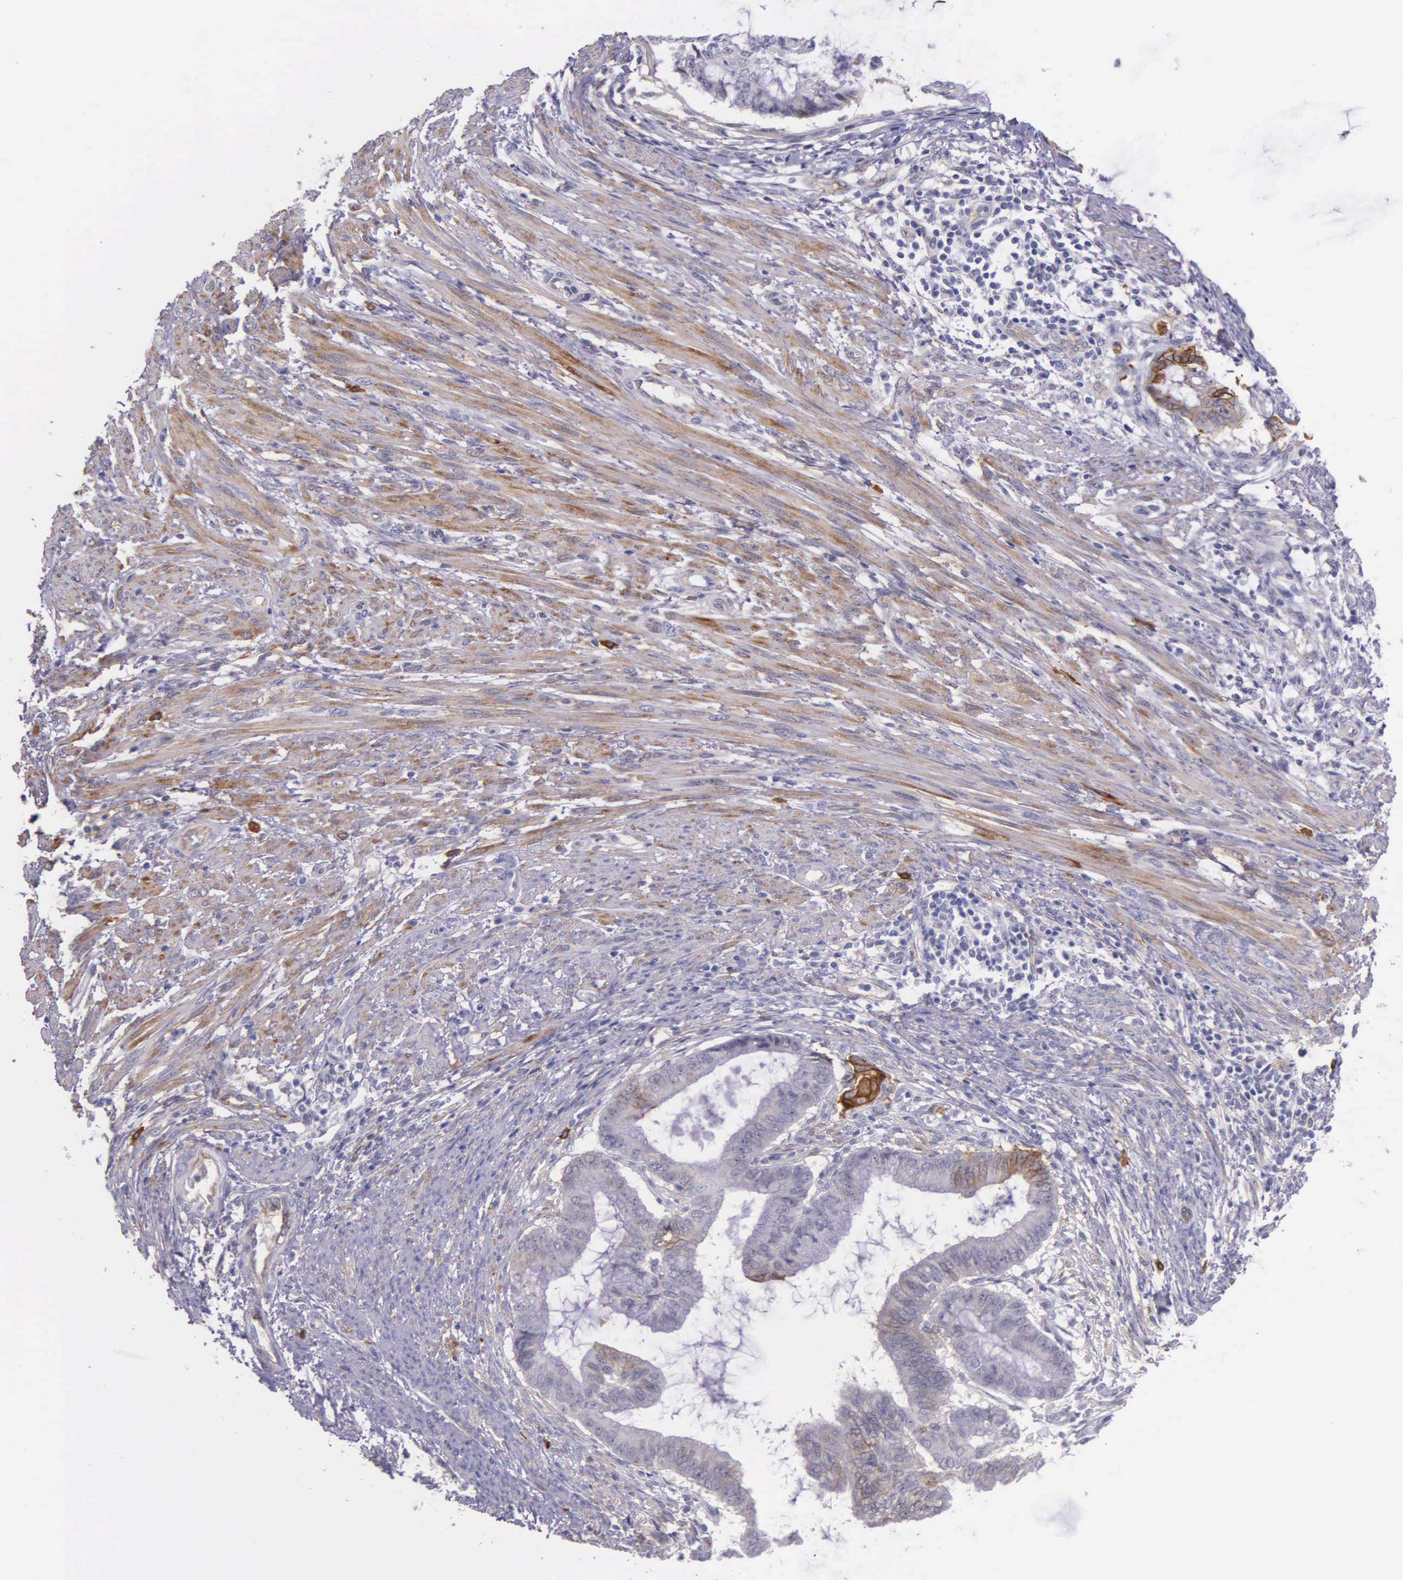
{"staining": {"intensity": "strong", "quantity": ">75%", "location": "cytoplasmic/membranous"}, "tissue": "endometrial cancer", "cell_type": "Tumor cells", "image_type": "cancer", "snomed": [{"axis": "morphology", "description": "Adenocarcinoma, NOS"}, {"axis": "topography", "description": "Endometrium"}], "caption": "Tumor cells show strong cytoplasmic/membranous expression in about >75% of cells in adenocarcinoma (endometrial).", "gene": "AHNAK2", "patient": {"sex": "female", "age": 63}}